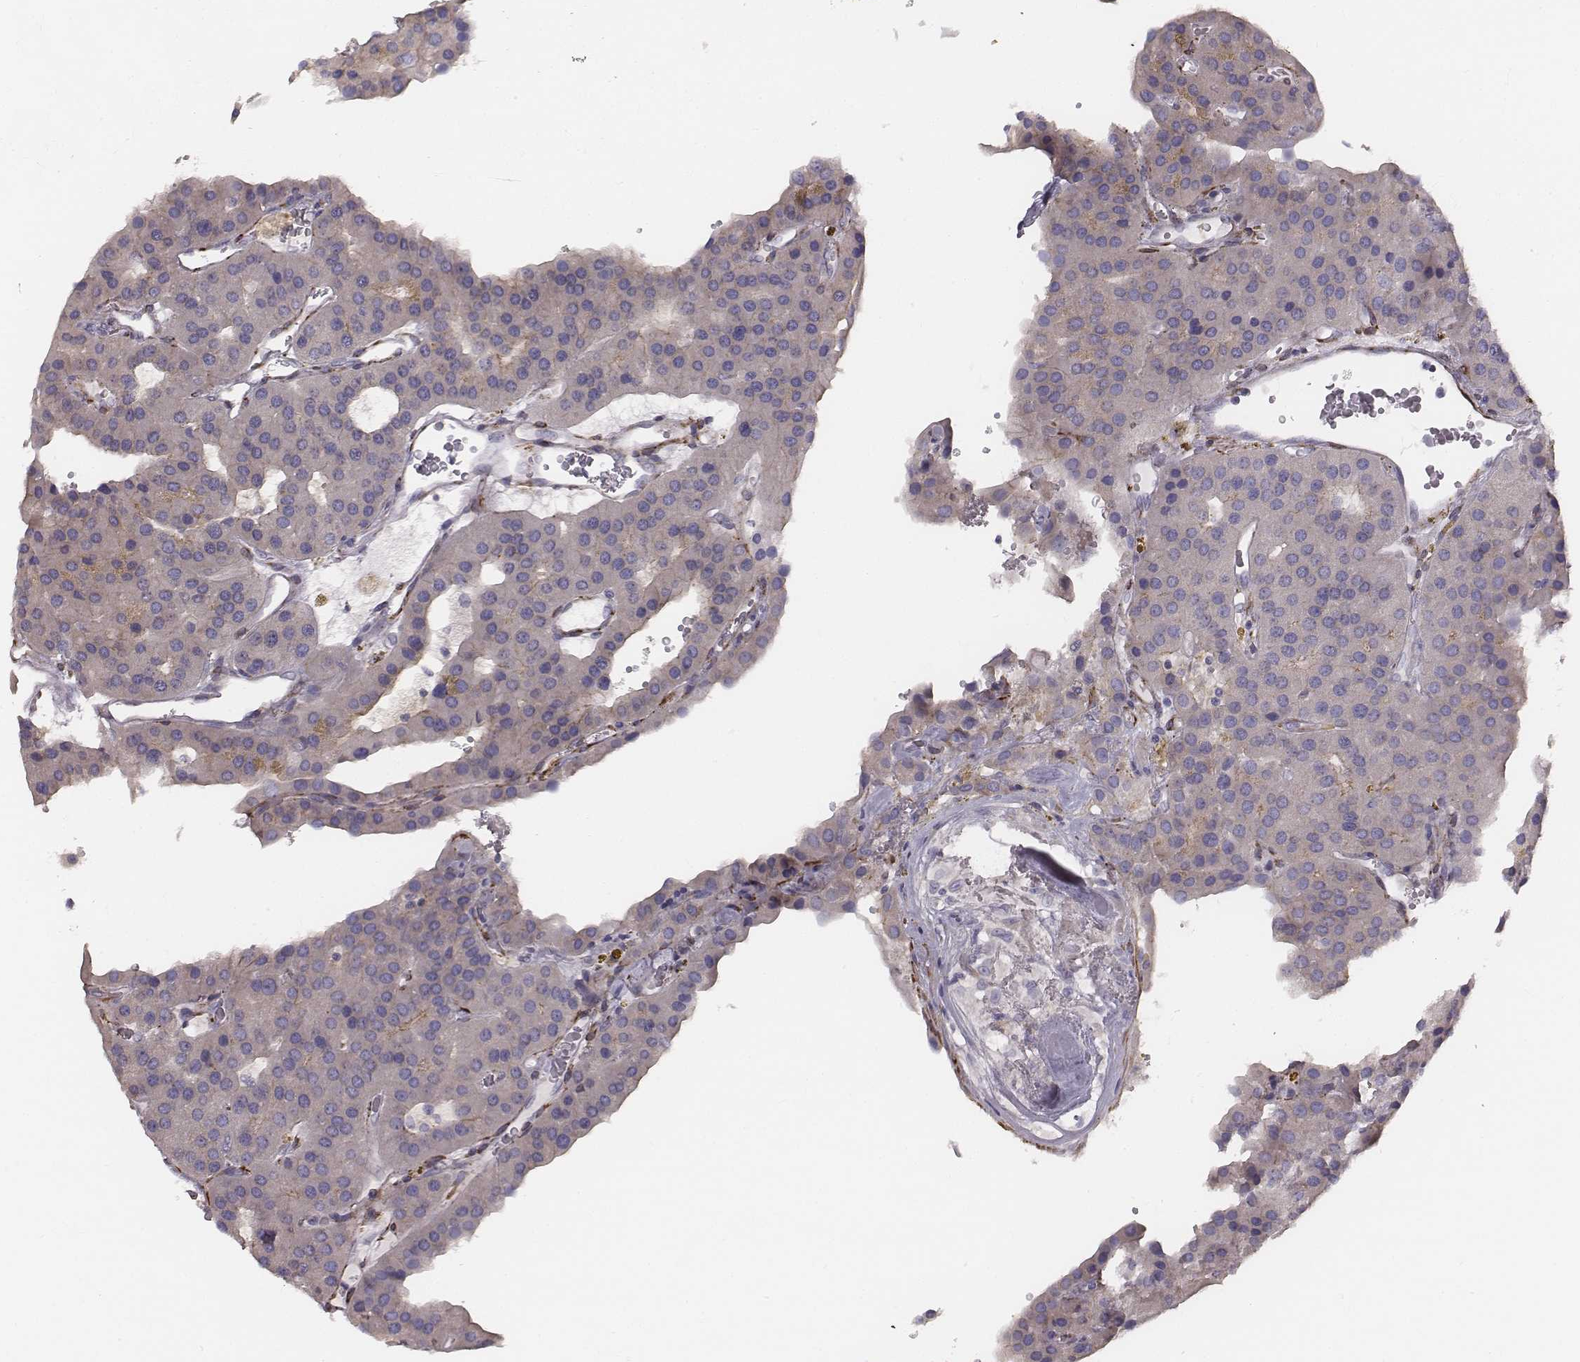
{"staining": {"intensity": "weak", "quantity": "<25%", "location": "cytoplasmic/membranous"}, "tissue": "parathyroid gland", "cell_type": "Glandular cells", "image_type": "normal", "snomed": [{"axis": "morphology", "description": "Normal tissue, NOS"}, {"axis": "morphology", "description": "Adenoma, NOS"}, {"axis": "topography", "description": "Parathyroid gland"}], "caption": "Glandular cells show no significant positivity in benign parathyroid gland.", "gene": "PRKCZ", "patient": {"sex": "female", "age": 86}}